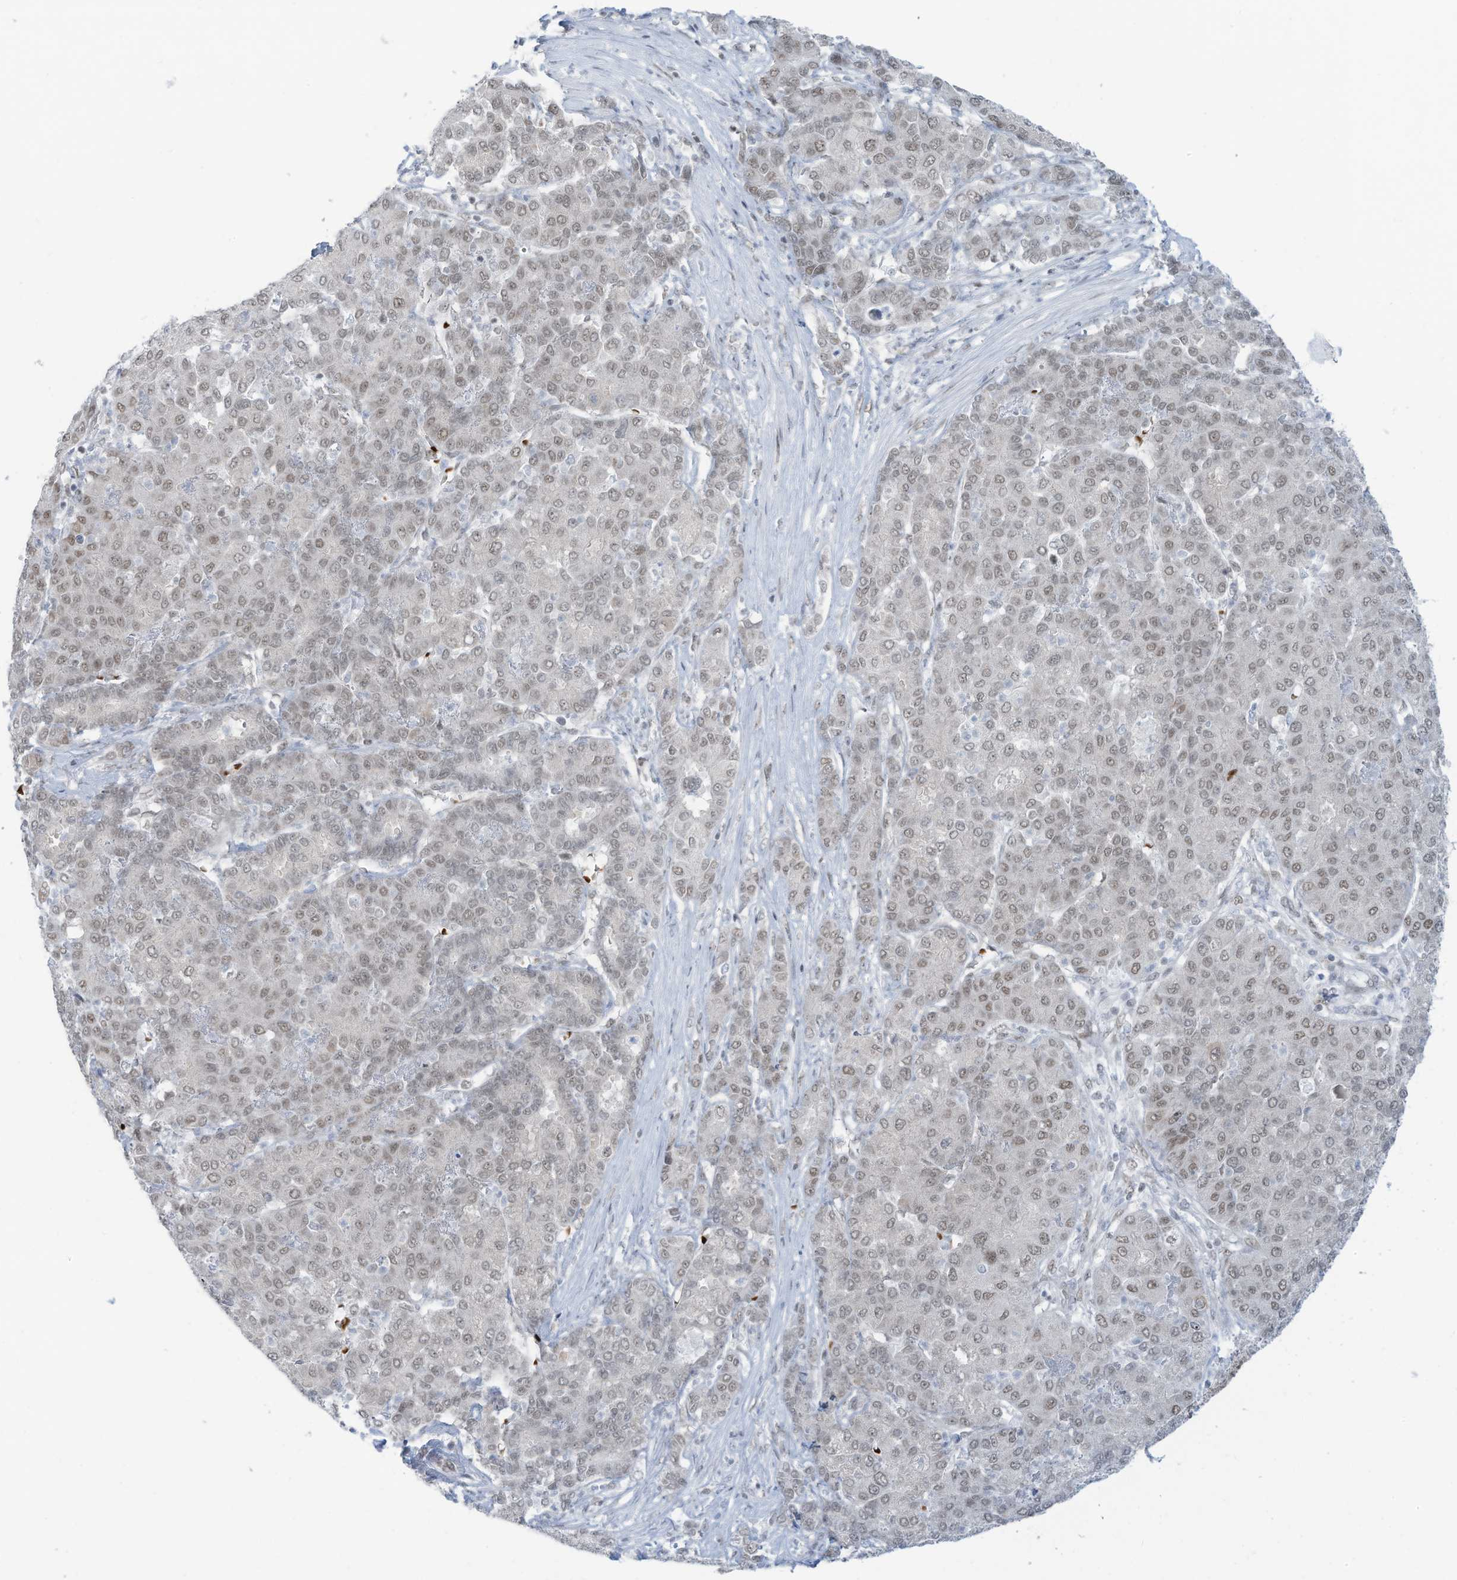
{"staining": {"intensity": "weak", "quantity": ">75%", "location": "nuclear"}, "tissue": "liver cancer", "cell_type": "Tumor cells", "image_type": "cancer", "snomed": [{"axis": "morphology", "description": "Carcinoma, Hepatocellular, NOS"}, {"axis": "topography", "description": "Liver"}], "caption": "This photomicrograph exhibits hepatocellular carcinoma (liver) stained with immunohistochemistry to label a protein in brown. The nuclear of tumor cells show weak positivity for the protein. Nuclei are counter-stained blue.", "gene": "ECT2L", "patient": {"sex": "male", "age": 65}}